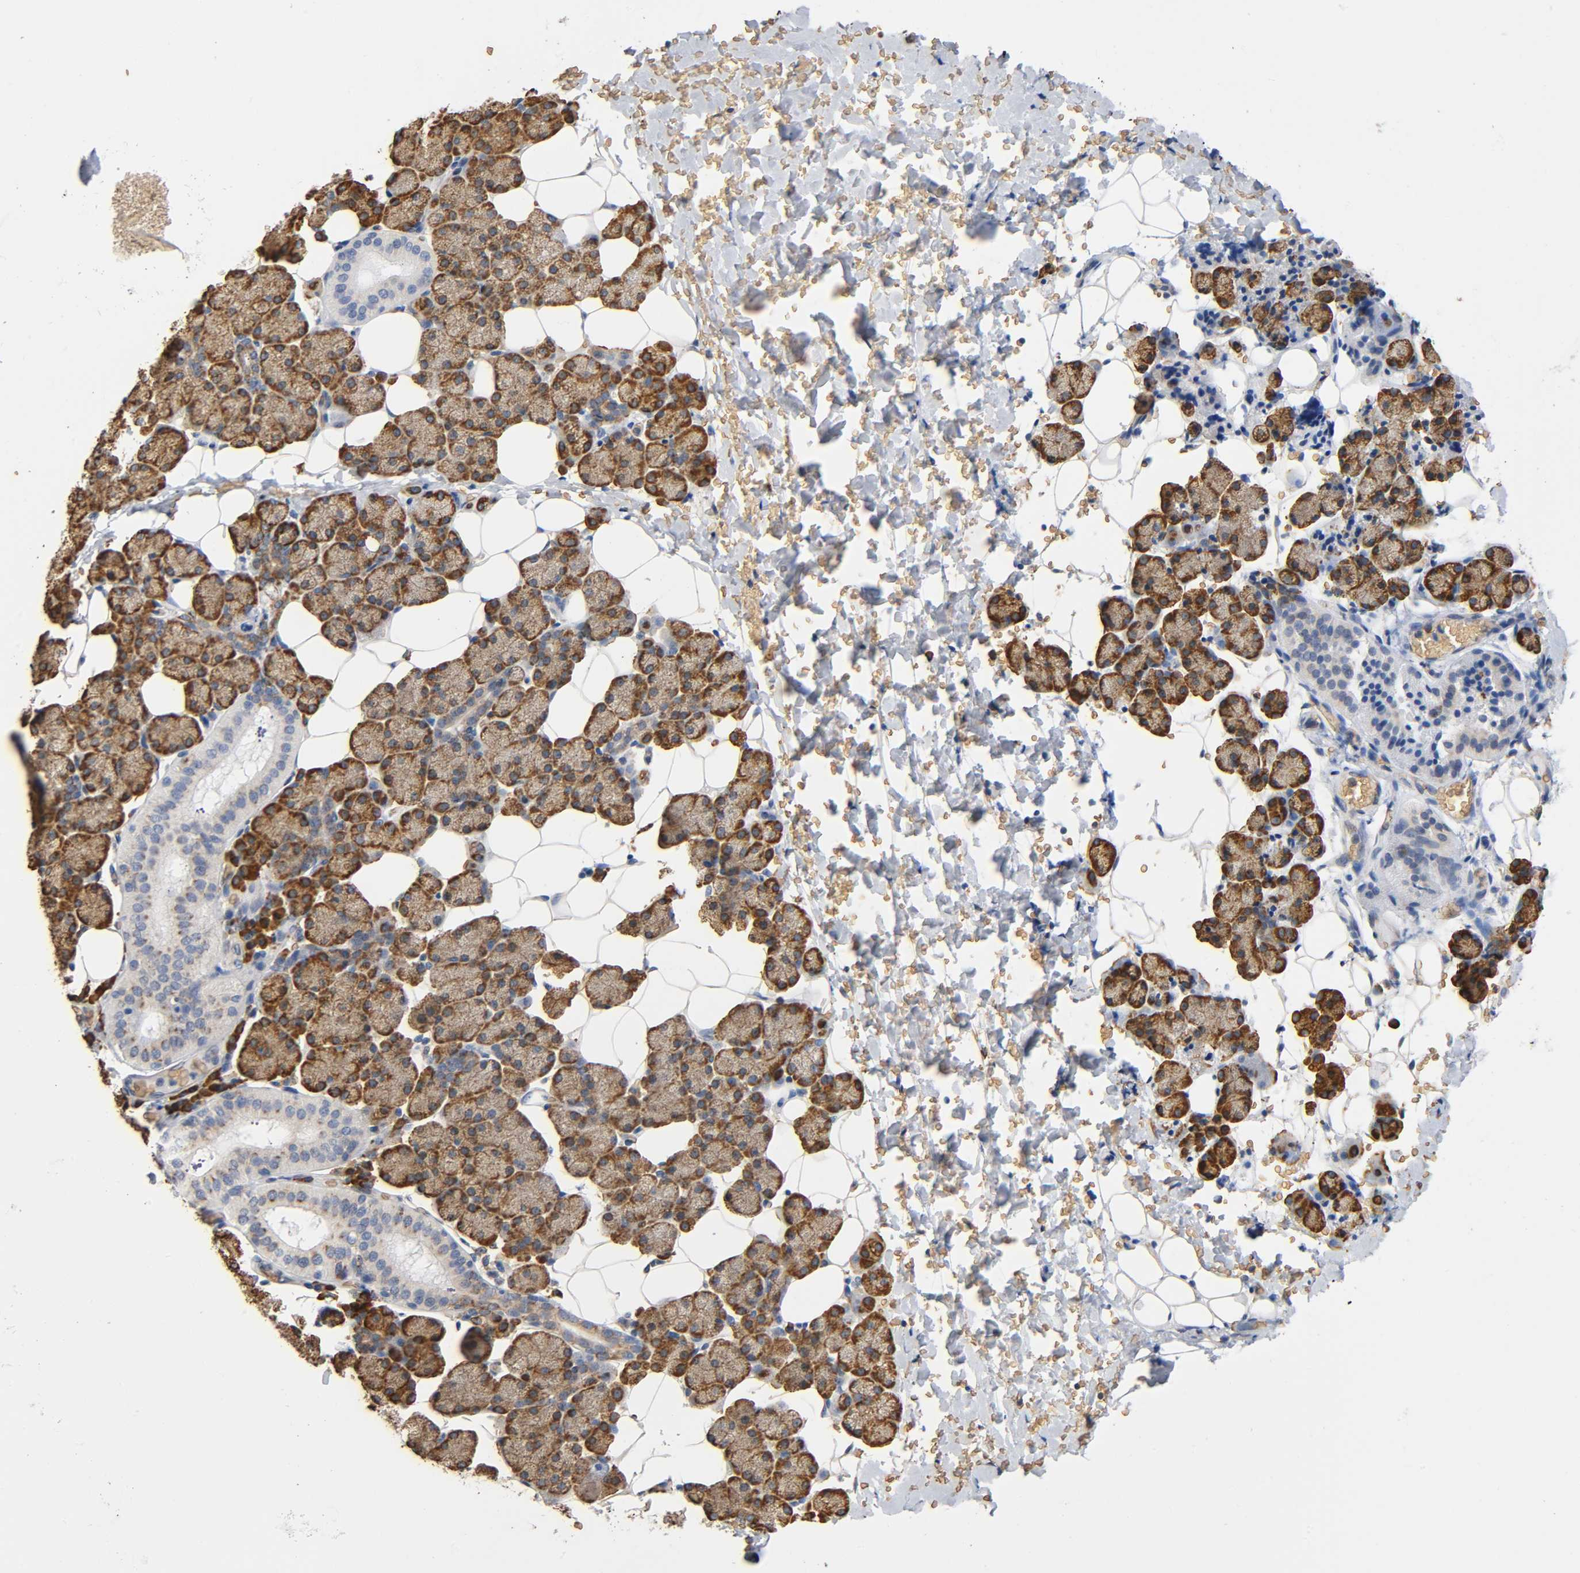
{"staining": {"intensity": "strong", "quantity": ">75%", "location": "cytoplasmic/membranous"}, "tissue": "salivary gland", "cell_type": "Glandular cells", "image_type": "normal", "snomed": [{"axis": "morphology", "description": "Normal tissue, NOS"}, {"axis": "topography", "description": "Lymph node"}, {"axis": "topography", "description": "Salivary gland"}], "caption": "A high amount of strong cytoplasmic/membranous expression is present in approximately >75% of glandular cells in unremarkable salivary gland.", "gene": "UCKL1", "patient": {"sex": "male", "age": 8}}